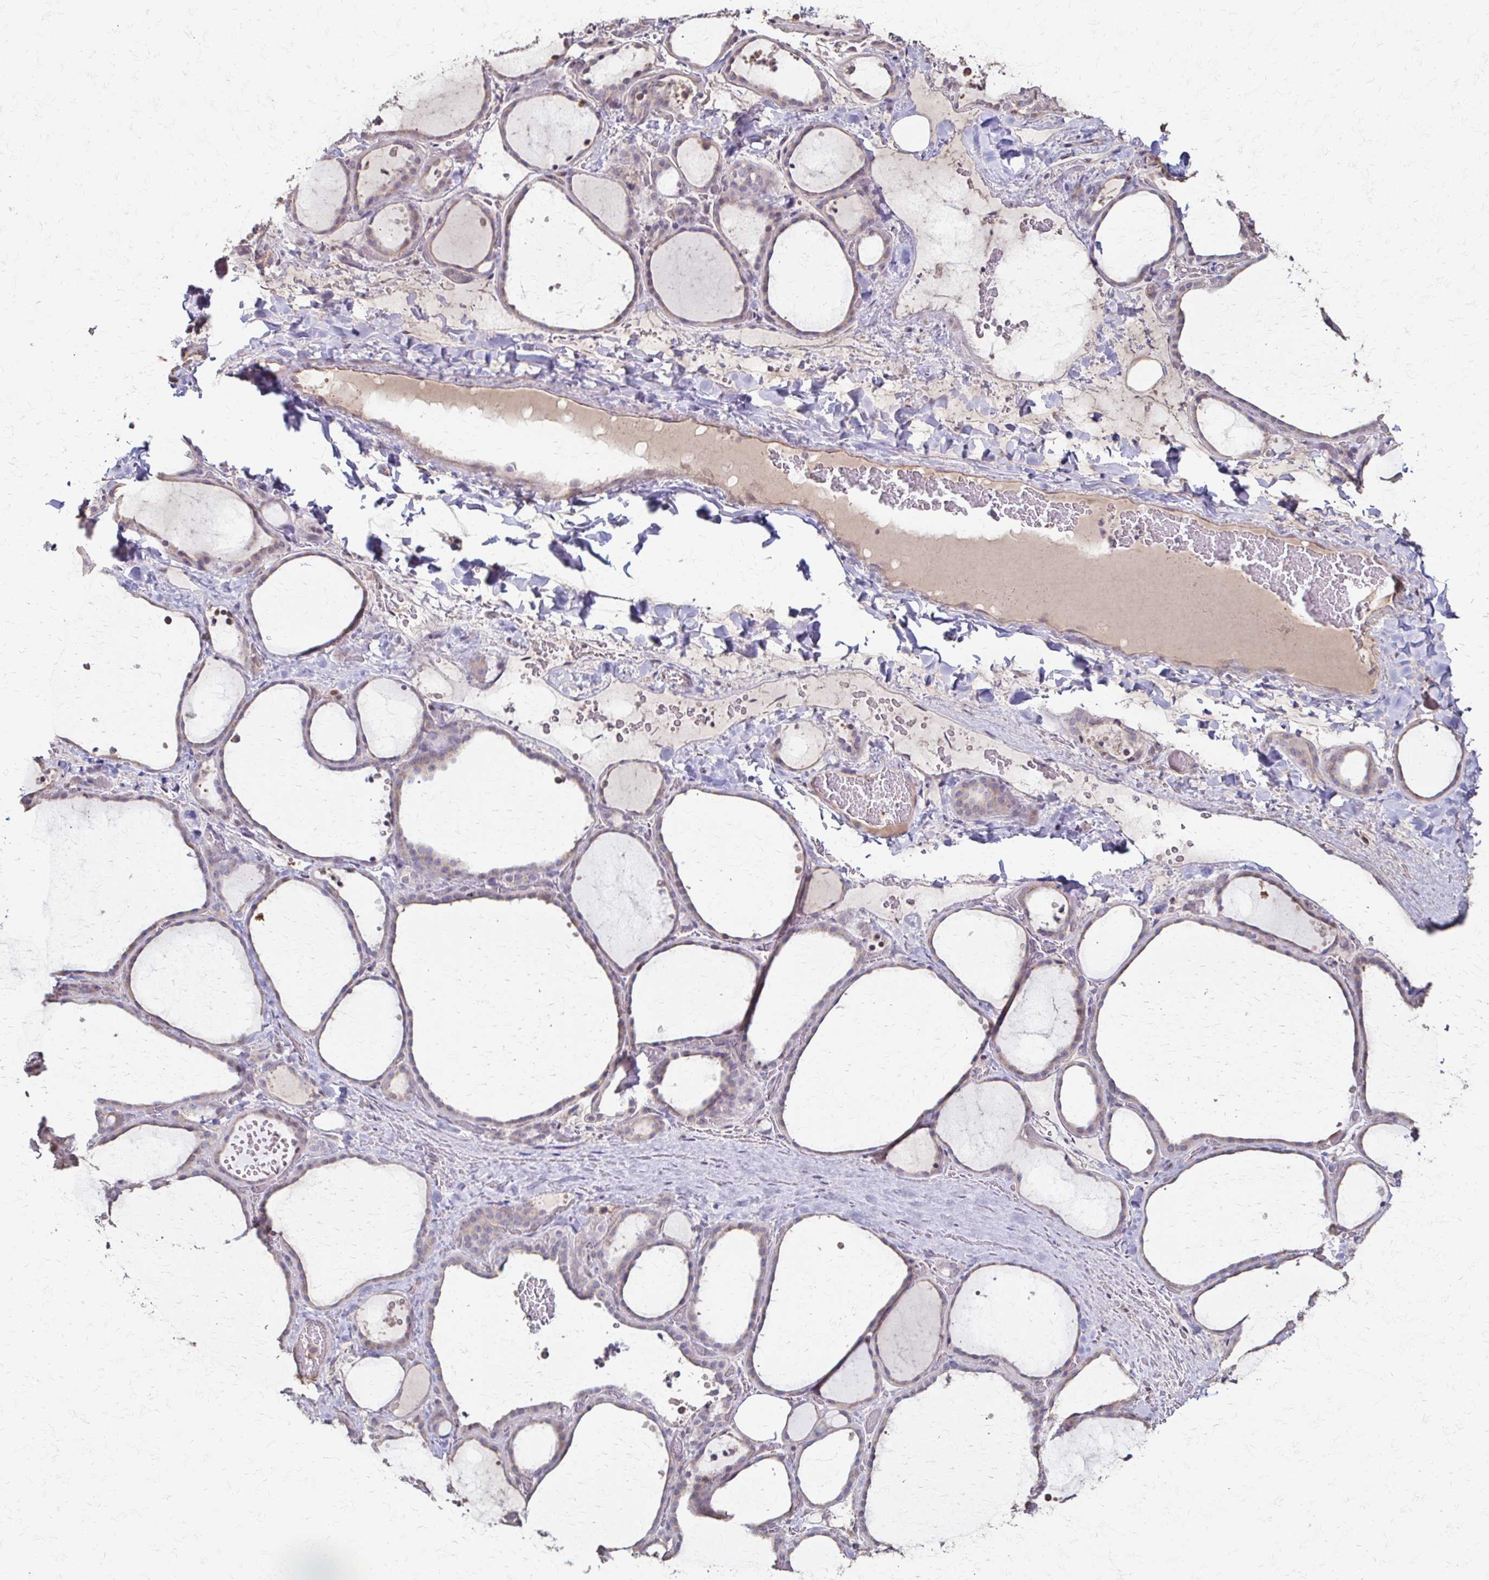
{"staining": {"intensity": "negative", "quantity": "none", "location": "none"}, "tissue": "thyroid gland", "cell_type": "Glandular cells", "image_type": "normal", "snomed": [{"axis": "morphology", "description": "Normal tissue, NOS"}, {"axis": "topography", "description": "Thyroid gland"}], "caption": "A histopathology image of thyroid gland stained for a protein demonstrates no brown staining in glandular cells. (DAB (3,3'-diaminobenzidine) immunohistochemistry visualized using brightfield microscopy, high magnification).", "gene": "IL18BP", "patient": {"sex": "female", "age": 36}}